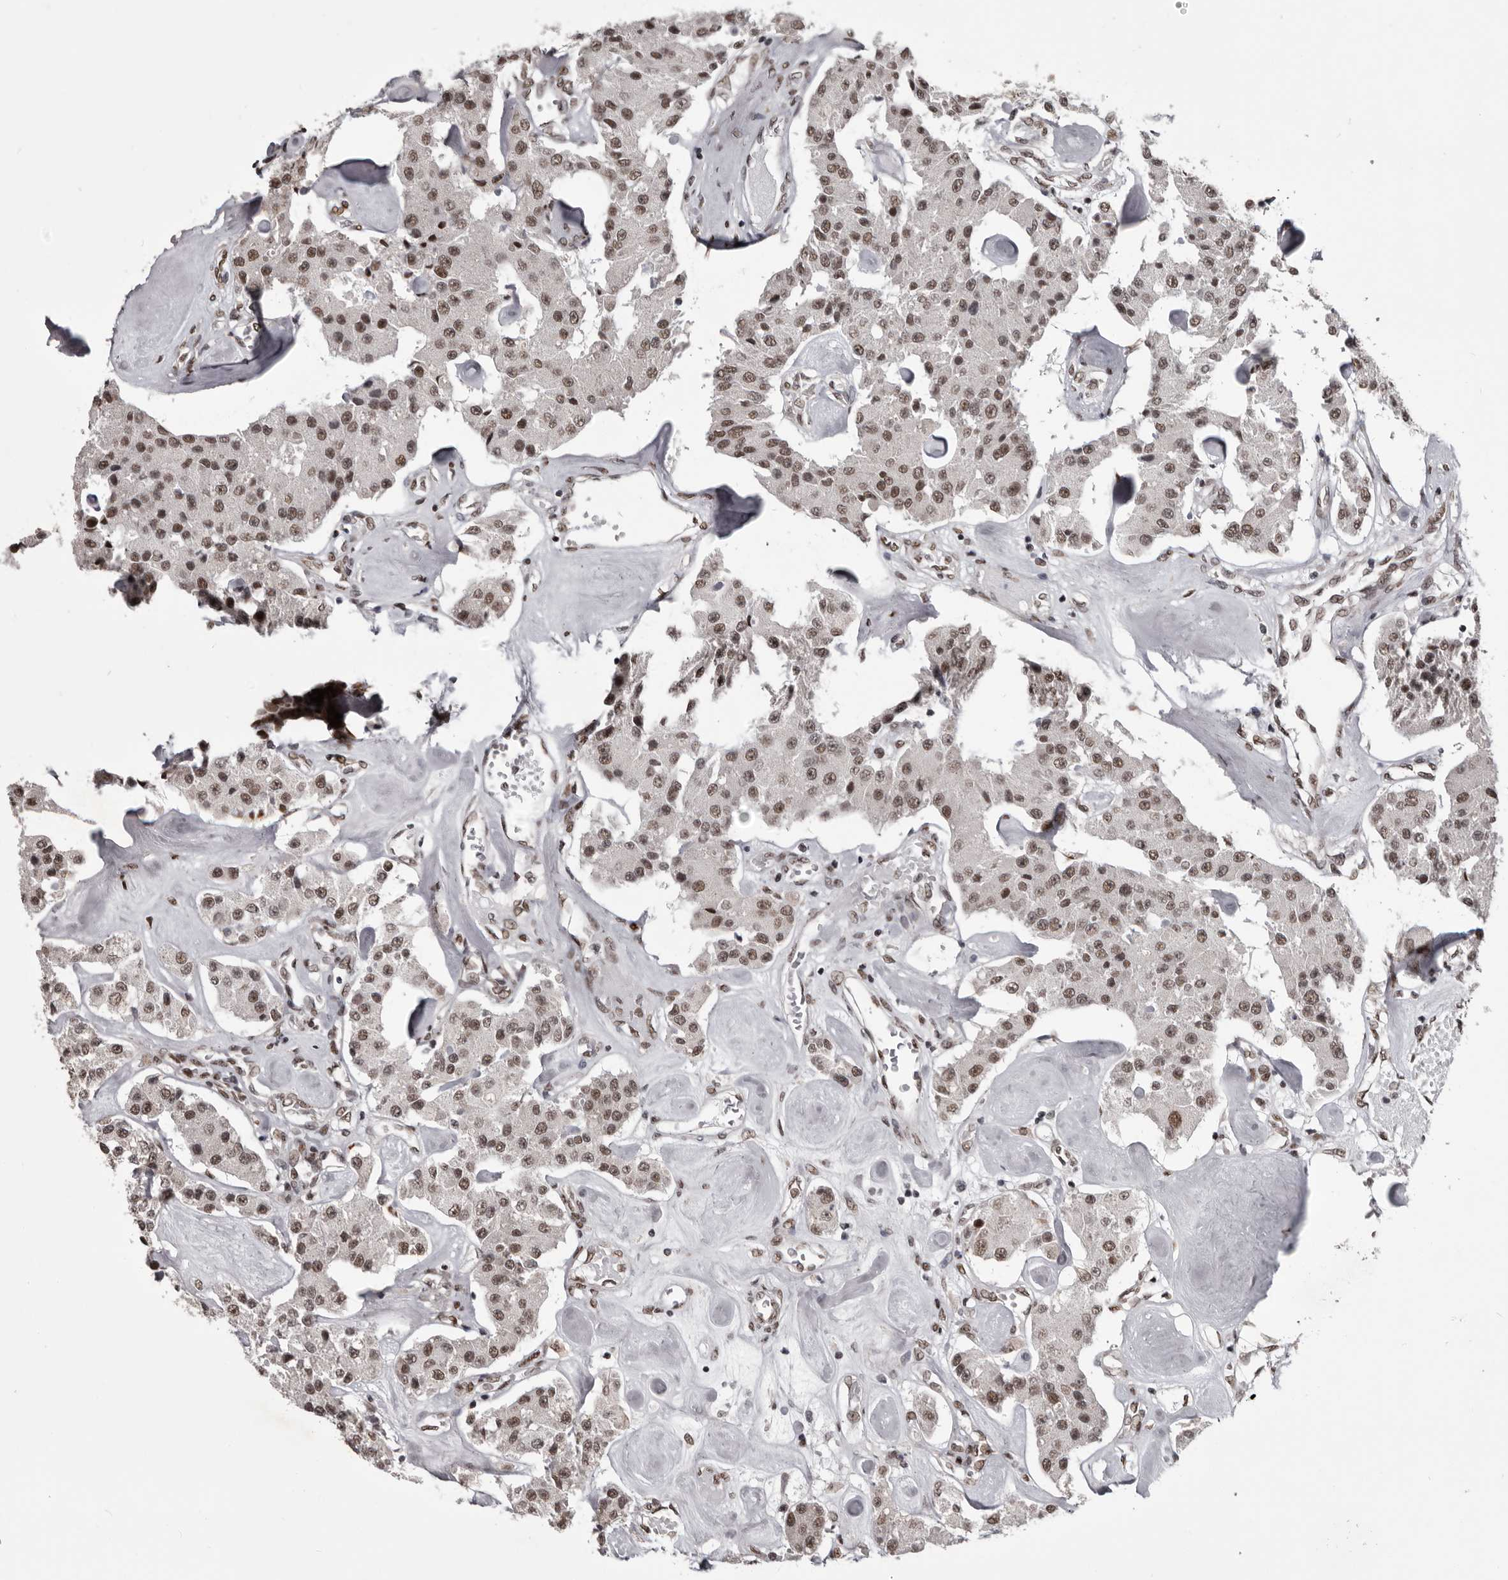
{"staining": {"intensity": "moderate", "quantity": ">75%", "location": "nuclear"}, "tissue": "carcinoid", "cell_type": "Tumor cells", "image_type": "cancer", "snomed": [{"axis": "morphology", "description": "Carcinoid, malignant, NOS"}, {"axis": "topography", "description": "Pancreas"}], "caption": "Immunohistochemistry (IHC) (DAB (3,3'-diaminobenzidine)) staining of malignant carcinoid reveals moderate nuclear protein expression in about >75% of tumor cells. (brown staining indicates protein expression, while blue staining denotes nuclei).", "gene": "NUMA1", "patient": {"sex": "male", "age": 41}}